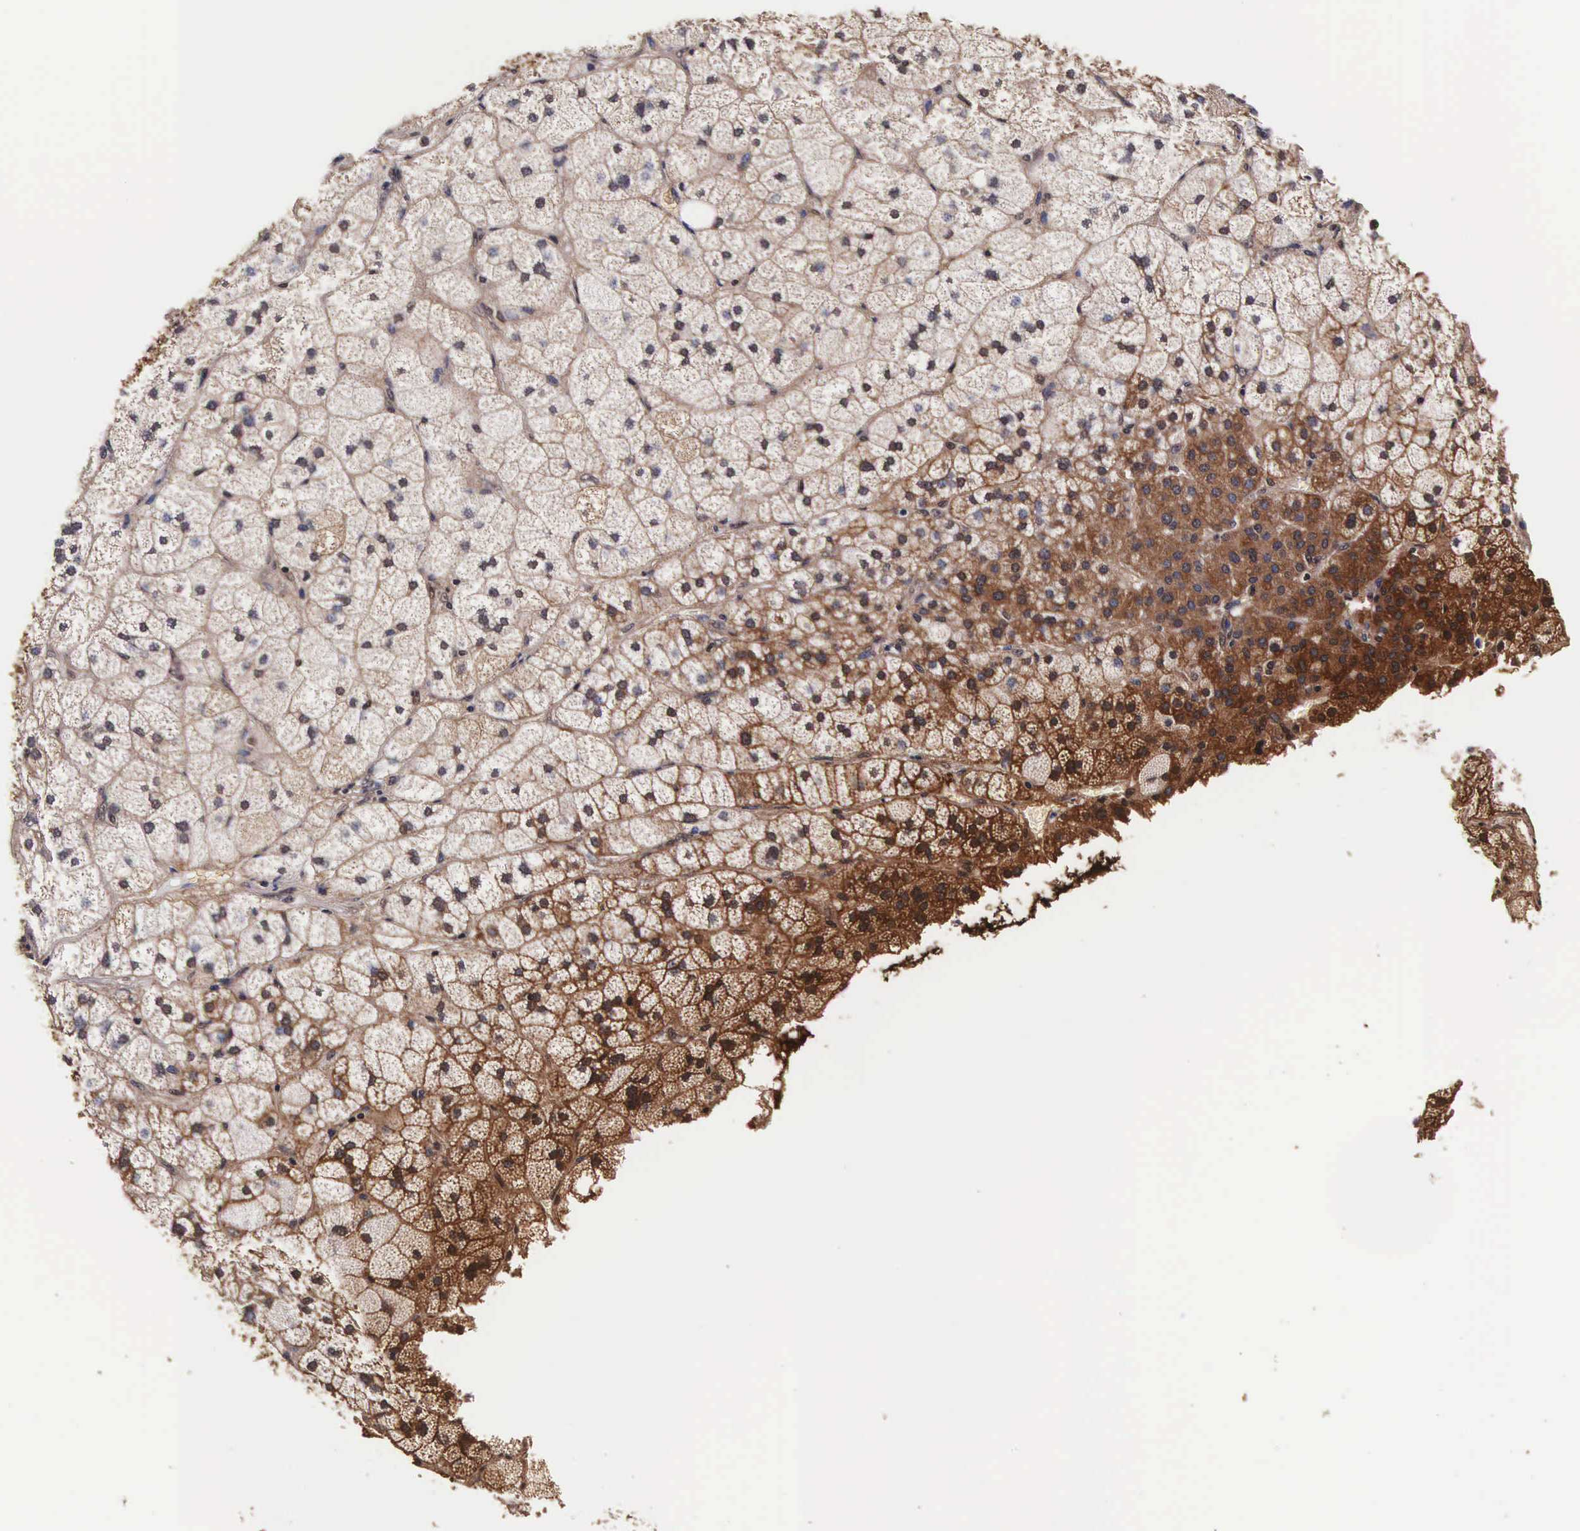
{"staining": {"intensity": "moderate", "quantity": "25%-75%", "location": "cytoplasmic/membranous,nuclear"}, "tissue": "adrenal gland", "cell_type": "Glandular cells", "image_type": "normal", "snomed": [{"axis": "morphology", "description": "Normal tissue, NOS"}, {"axis": "topography", "description": "Adrenal gland"}], "caption": "Human adrenal gland stained with a brown dye shows moderate cytoplasmic/membranous,nuclear positive positivity in approximately 25%-75% of glandular cells.", "gene": "TECPR2", "patient": {"sex": "female", "age": 60}}